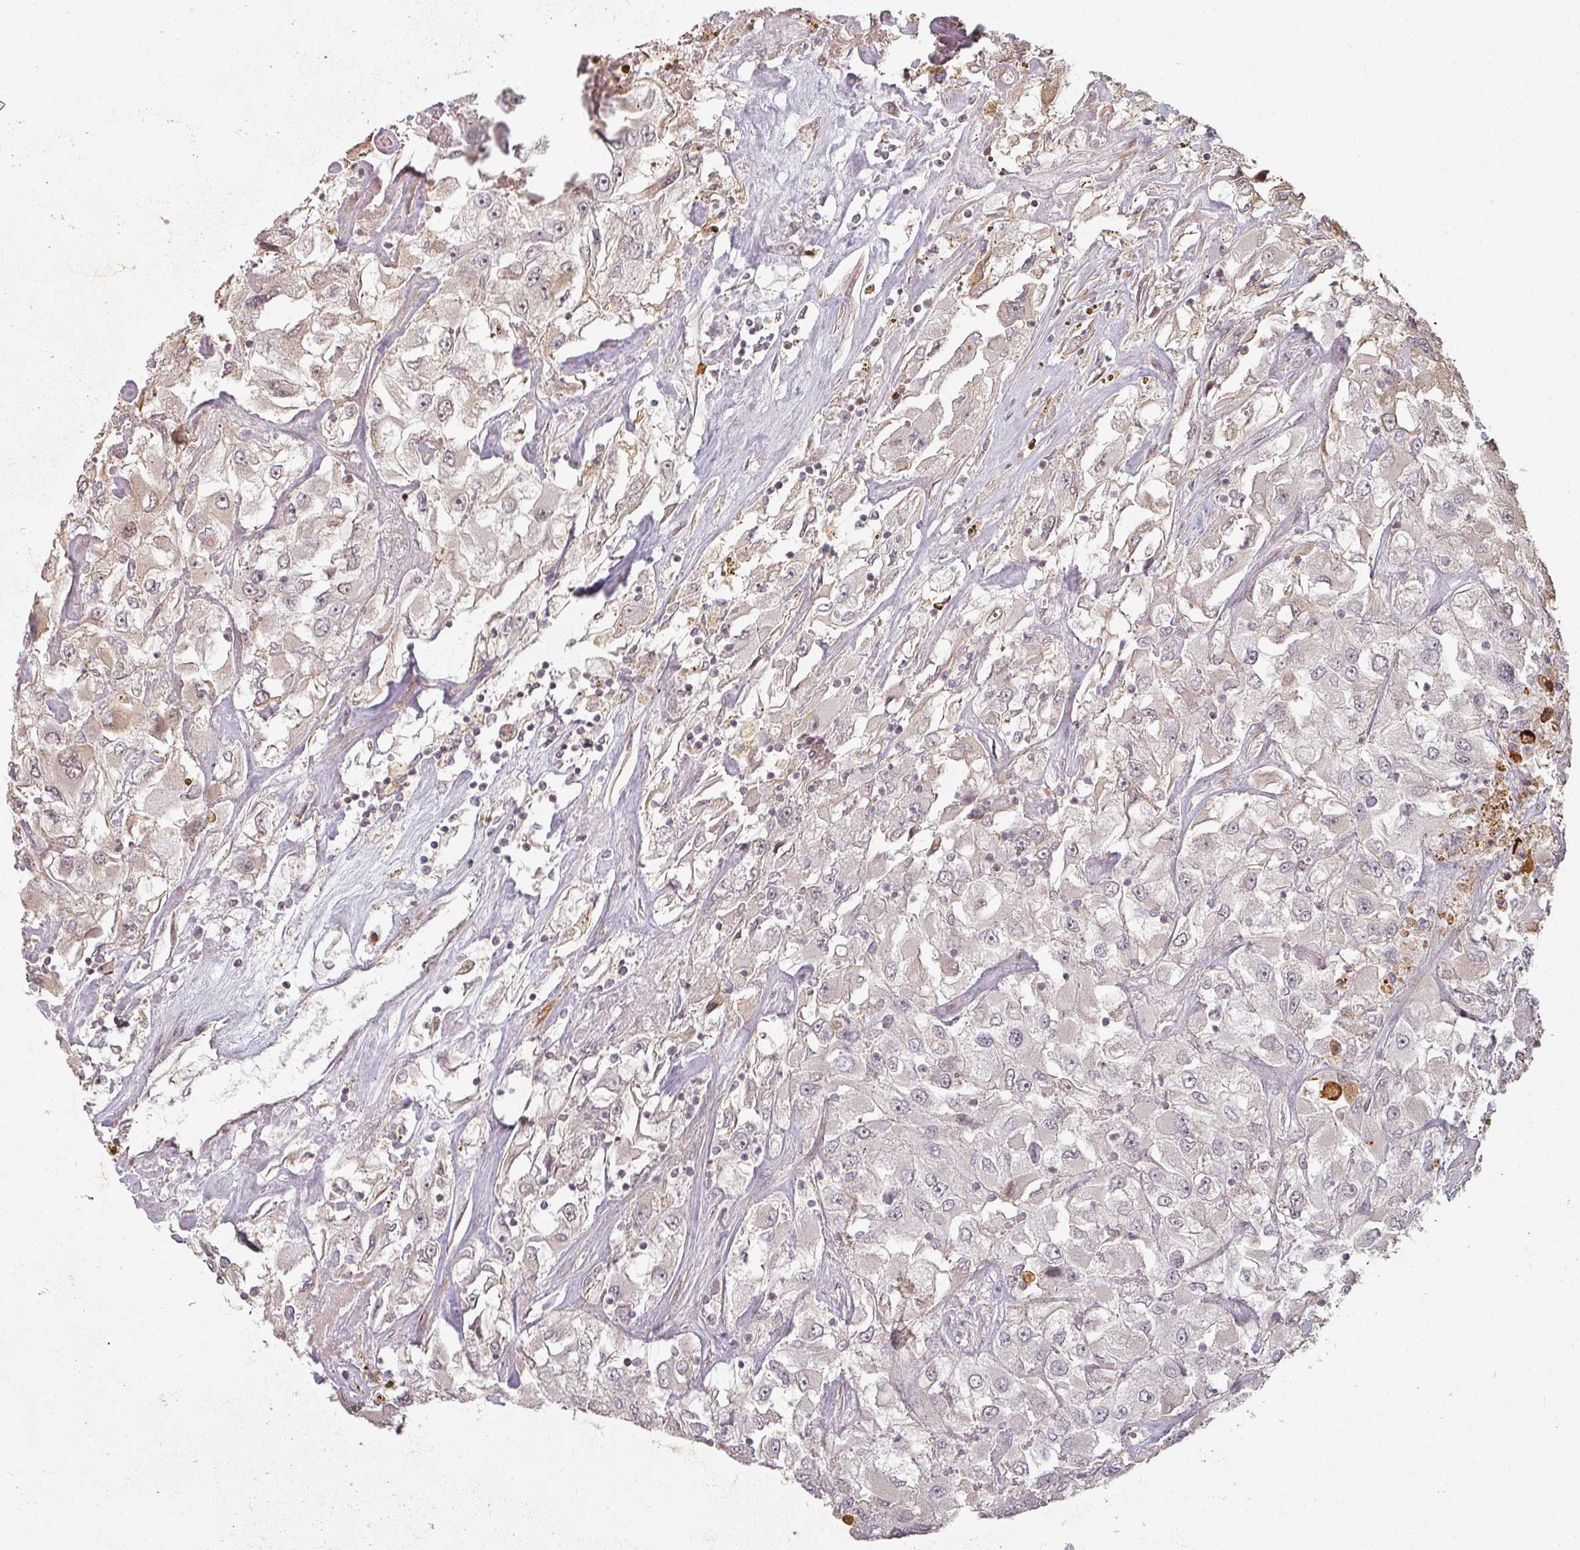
{"staining": {"intensity": "weak", "quantity": "25%-75%", "location": "cytoplasmic/membranous,nuclear"}, "tissue": "renal cancer", "cell_type": "Tumor cells", "image_type": "cancer", "snomed": [{"axis": "morphology", "description": "Adenocarcinoma, NOS"}, {"axis": "topography", "description": "Kidney"}], "caption": "Protein expression analysis of human renal cancer reveals weak cytoplasmic/membranous and nuclear staining in about 25%-75% of tumor cells. Using DAB (3,3'-diaminobenzidine) (brown) and hematoxylin (blue) stains, captured at high magnification using brightfield microscopy.", "gene": "MED19", "patient": {"sex": "female", "age": 52}}